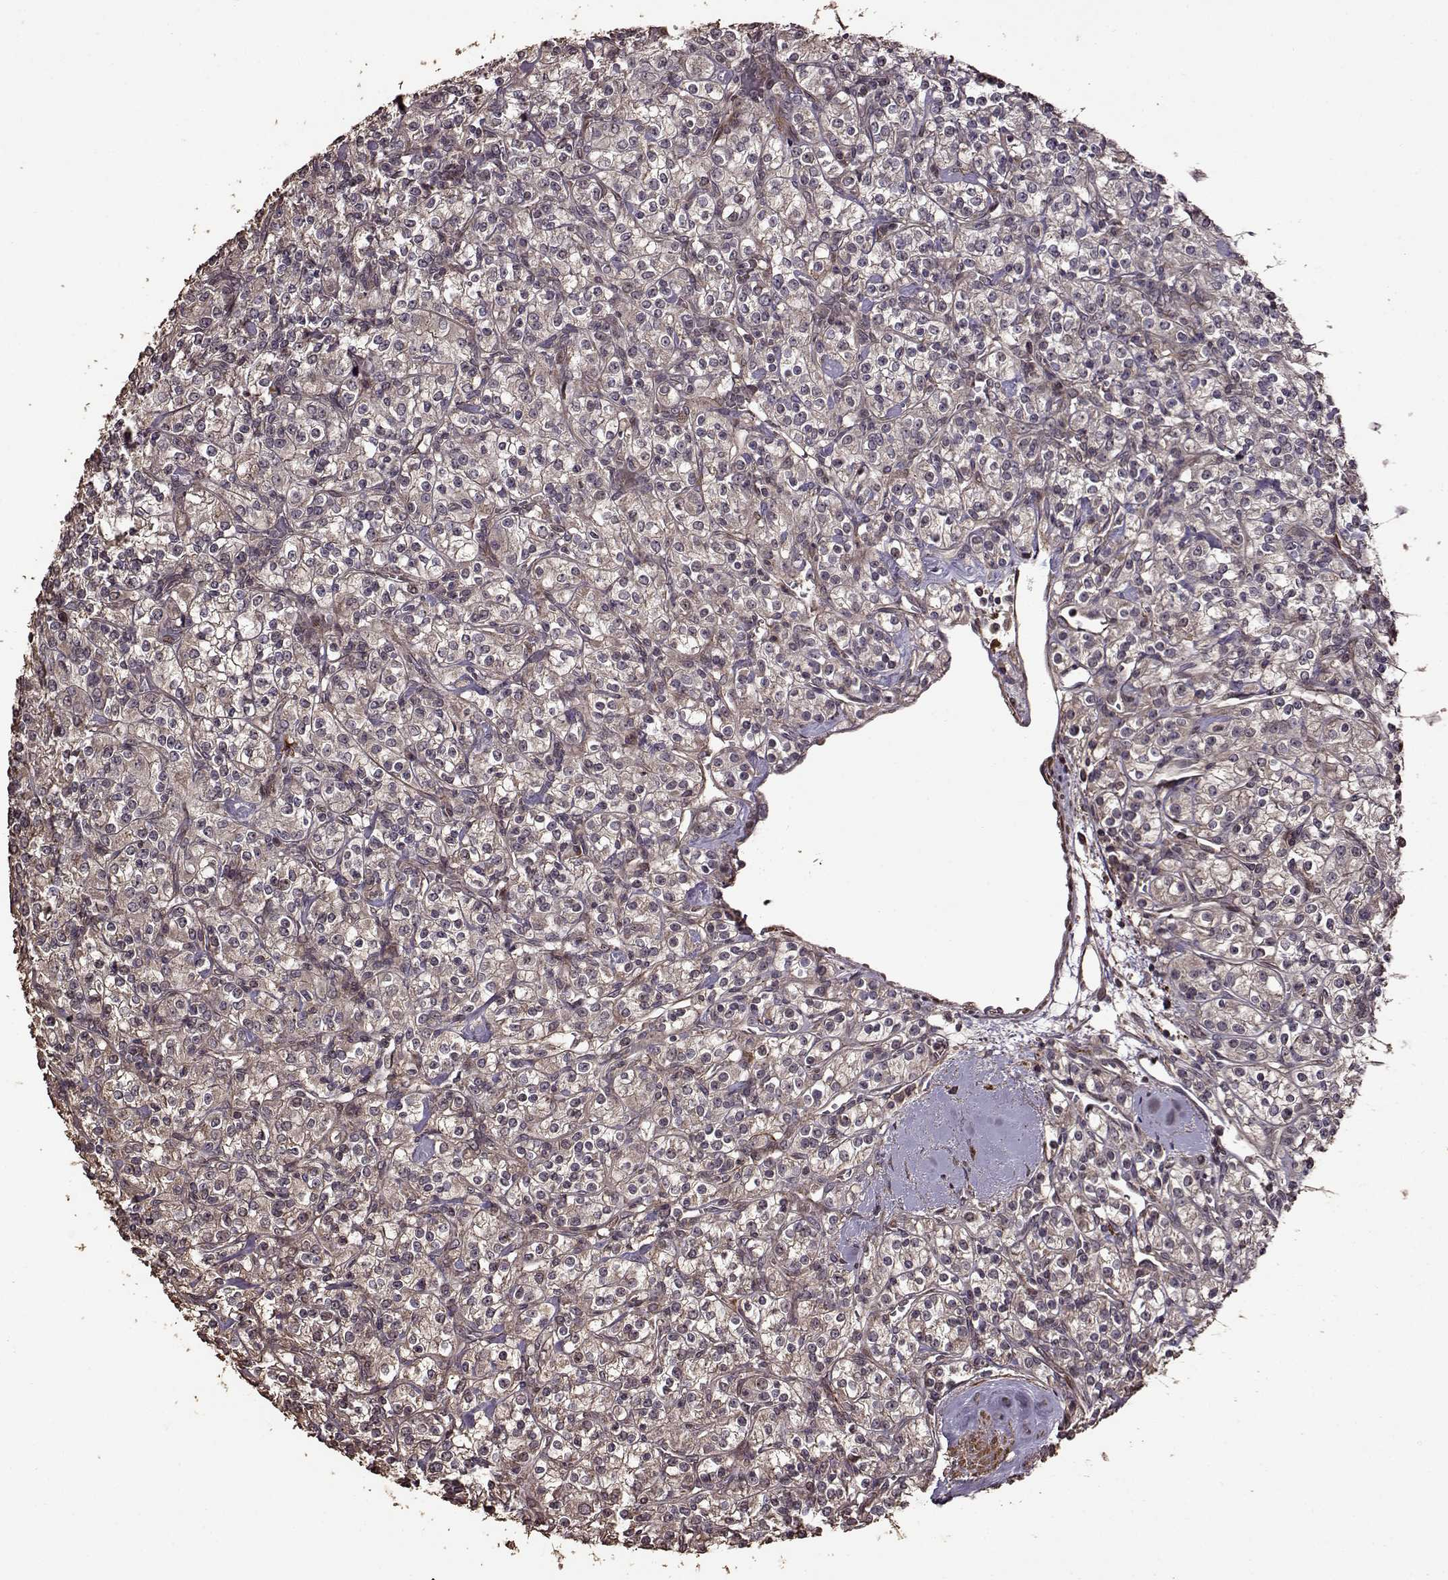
{"staining": {"intensity": "weak", "quantity": "<25%", "location": "cytoplasmic/membranous"}, "tissue": "renal cancer", "cell_type": "Tumor cells", "image_type": "cancer", "snomed": [{"axis": "morphology", "description": "Adenocarcinoma, NOS"}, {"axis": "topography", "description": "Kidney"}], "caption": "This is an immunohistochemistry (IHC) micrograph of renal cancer. There is no staining in tumor cells.", "gene": "FBXW11", "patient": {"sex": "male", "age": 77}}